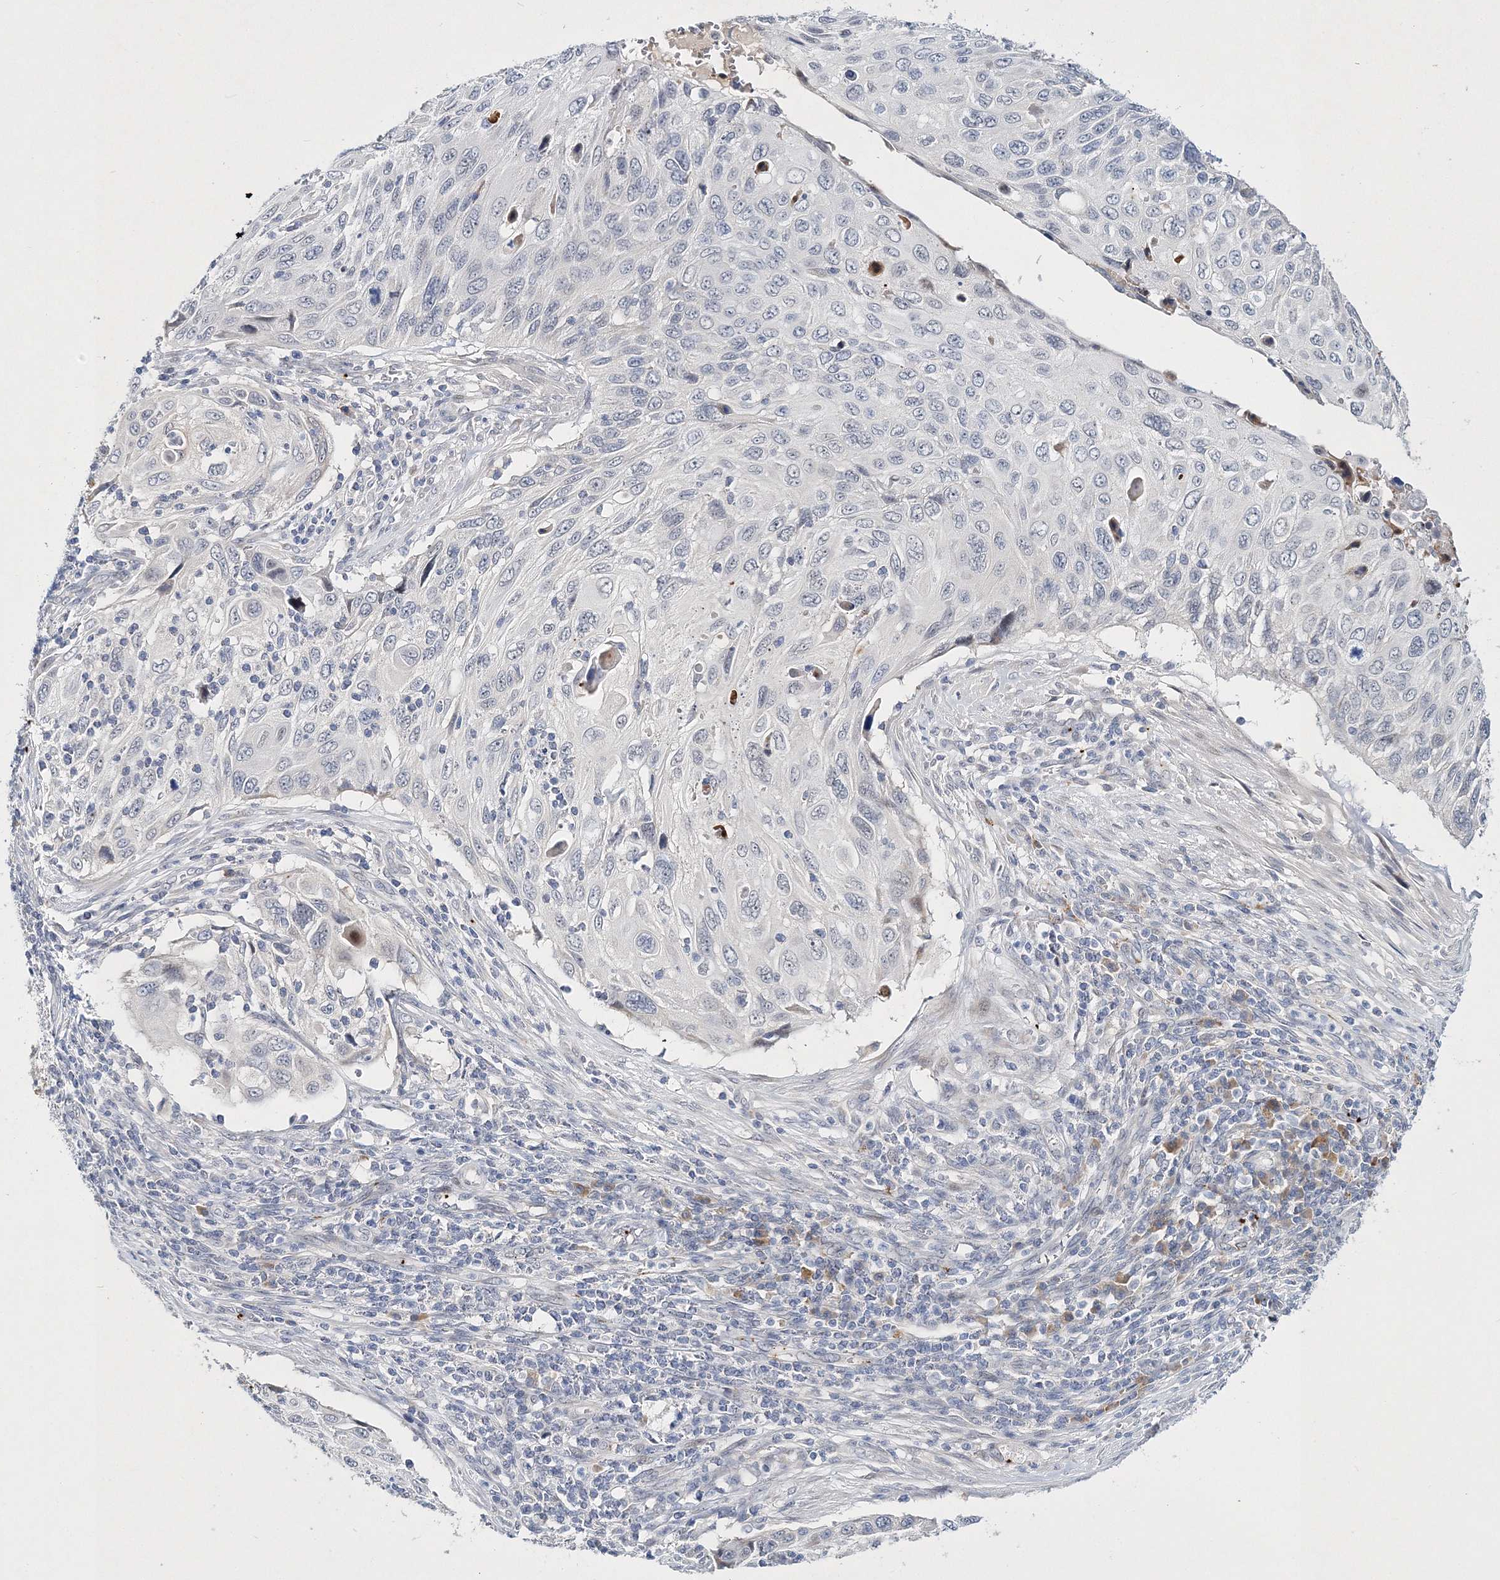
{"staining": {"intensity": "negative", "quantity": "none", "location": "none"}, "tissue": "cervical cancer", "cell_type": "Tumor cells", "image_type": "cancer", "snomed": [{"axis": "morphology", "description": "Squamous cell carcinoma, NOS"}, {"axis": "topography", "description": "Cervix"}], "caption": "High power microscopy micrograph of an immunohistochemistry image of cervical cancer (squamous cell carcinoma), revealing no significant positivity in tumor cells. (DAB immunohistochemistry with hematoxylin counter stain).", "gene": "MYOZ2", "patient": {"sex": "female", "age": 70}}